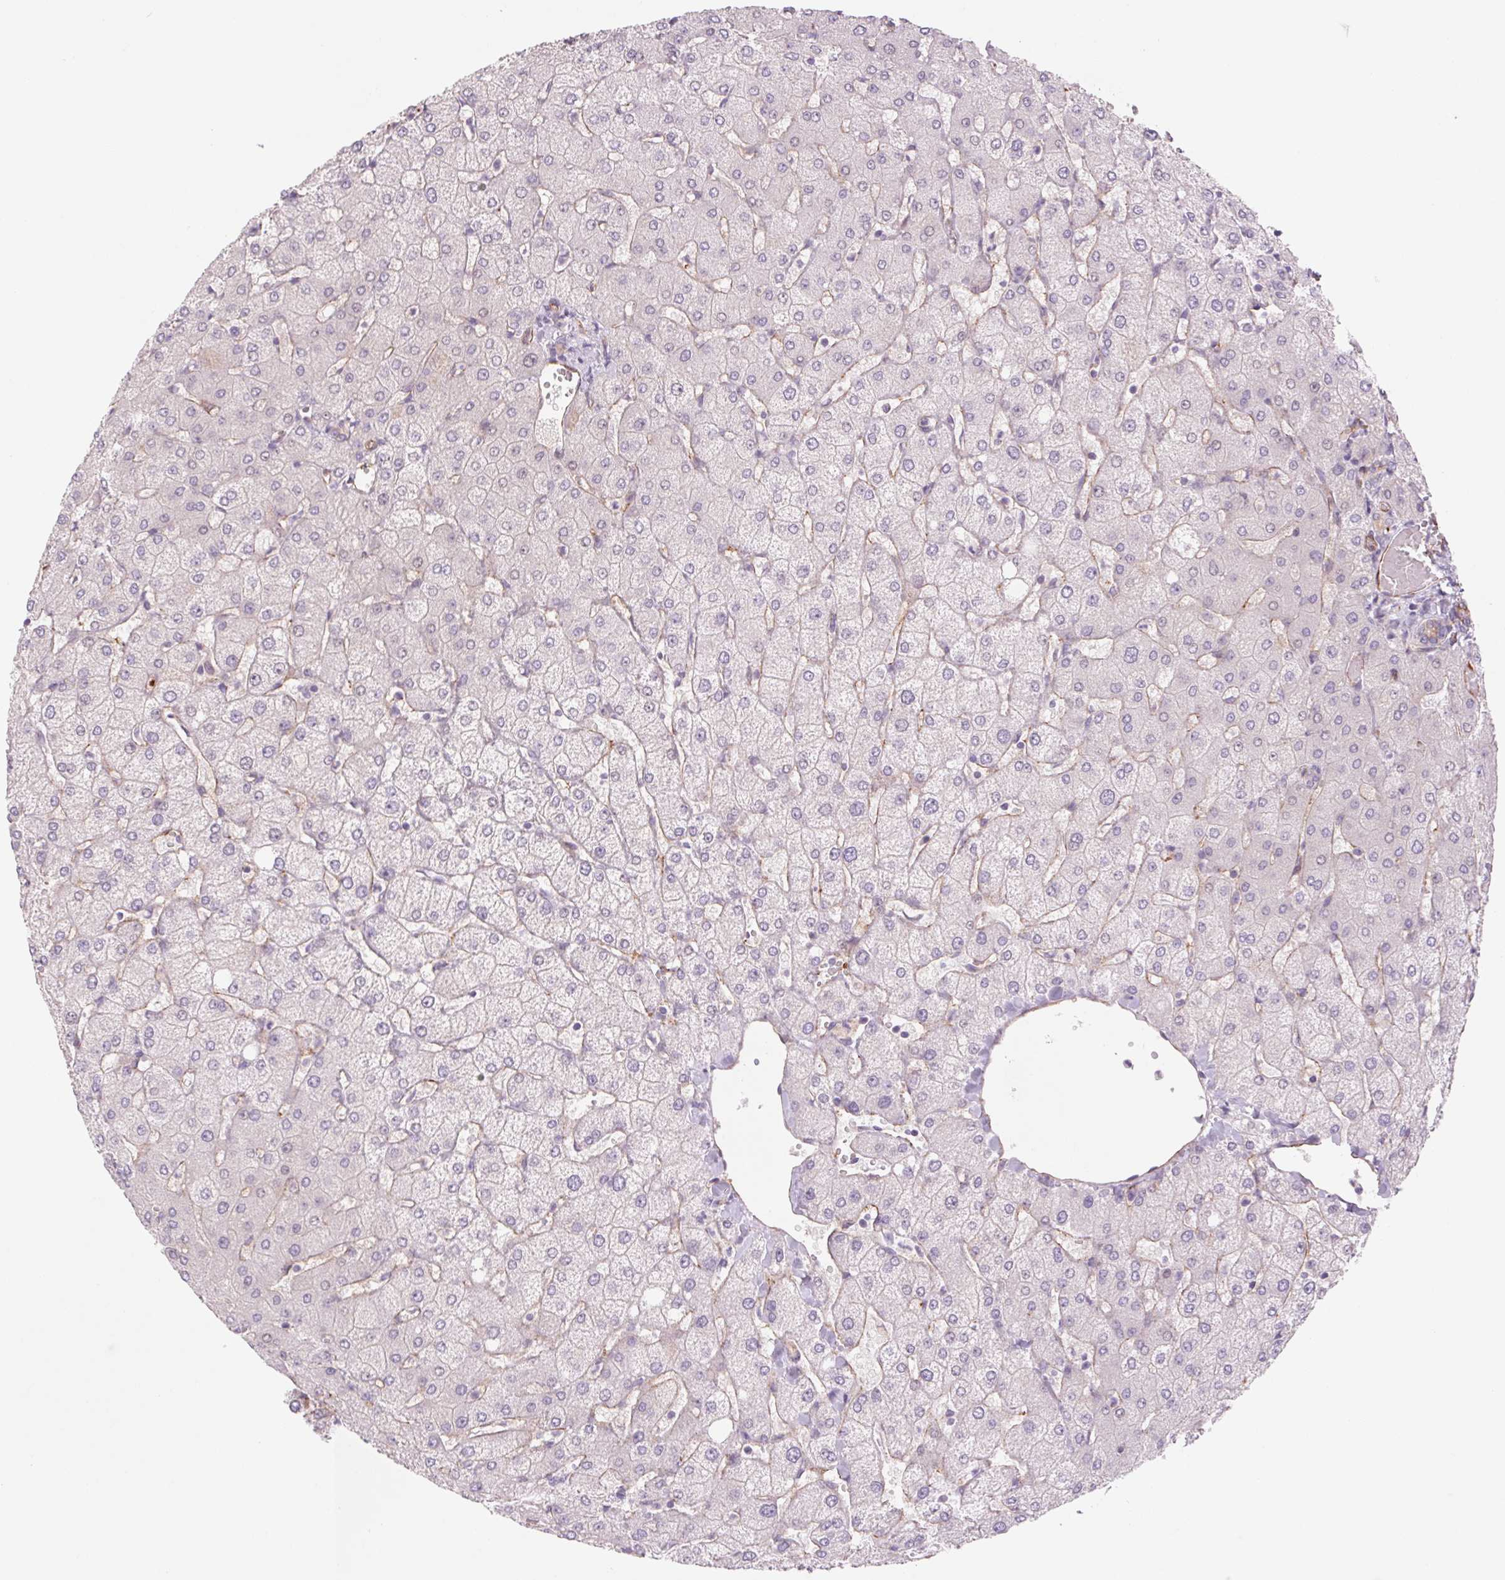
{"staining": {"intensity": "negative", "quantity": "none", "location": "none"}, "tissue": "liver", "cell_type": "Cholangiocytes", "image_type": "normal", "snomed": [{"axis": "morphology", "description": "Normal tissue, NOS"}, {"axis": "topography", "description": "Liver"}], "caption": "There is no significant expression in cholangiocytes of liver. (DAB (3,3'-diaminobenzidine) IHC, high magnification).", "gene": "MS4A13", "patient": {"sex": "female", "age": 54}}